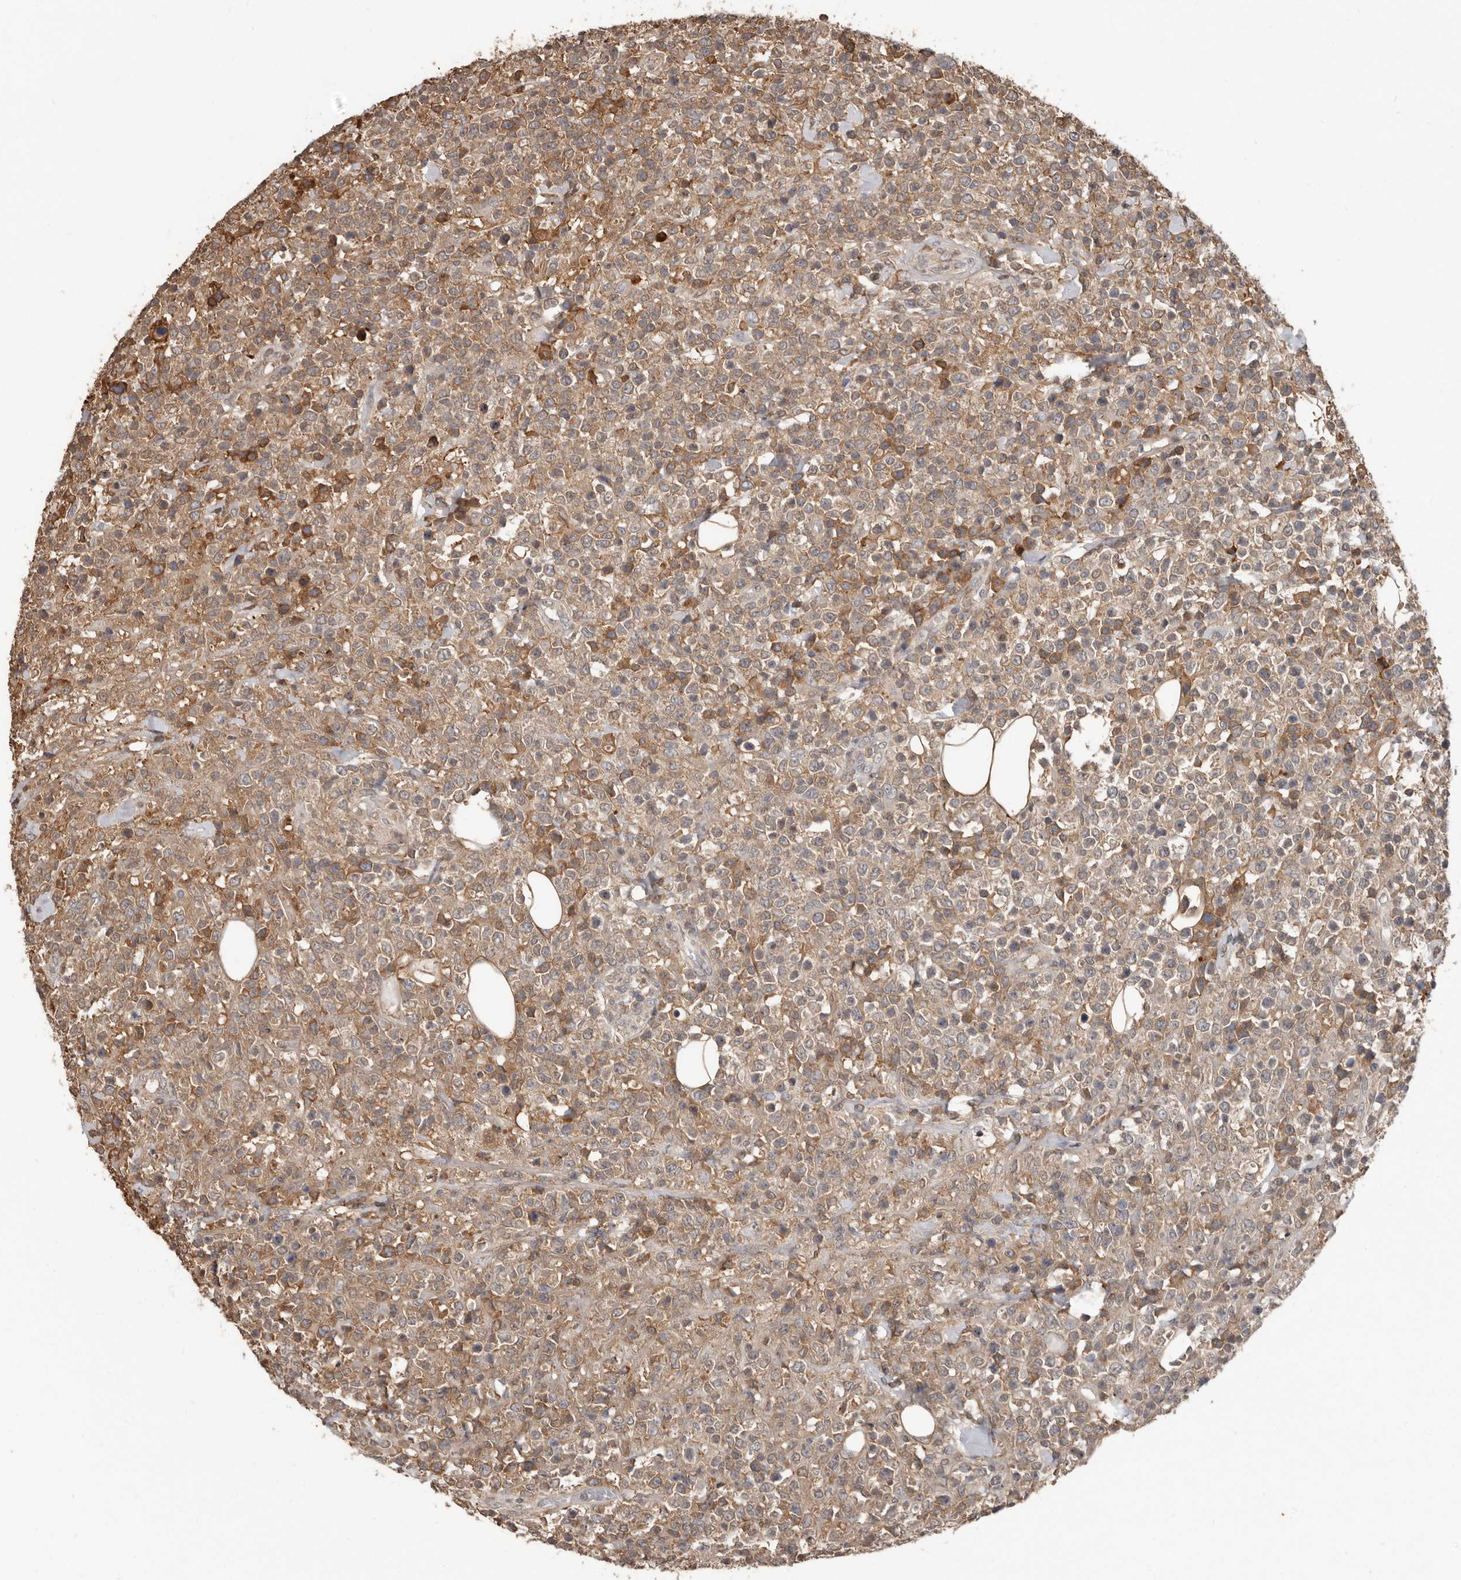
{"staining": {"intensity": "moderate", "quantity": ">75%", "location": "cytoplasmic/membranous"}, "tissue": "lymphoma", "cell_type": "Tumor cells", "image_type": "cancer", "snomed": [{"axis": "morphology", "description": "Malignant lymphoma, non-Hodgkin's type, High grade"}, {"axis": "topography", "description": "Colon"}], "caption": "Protein staining of lymphoma tissue exhibits moderate cytoplasmic/membranous positivity in approximately >75% of tumor cells.", "gene": "LRGUK", "patient": {"sex": "female", "age": 53}}